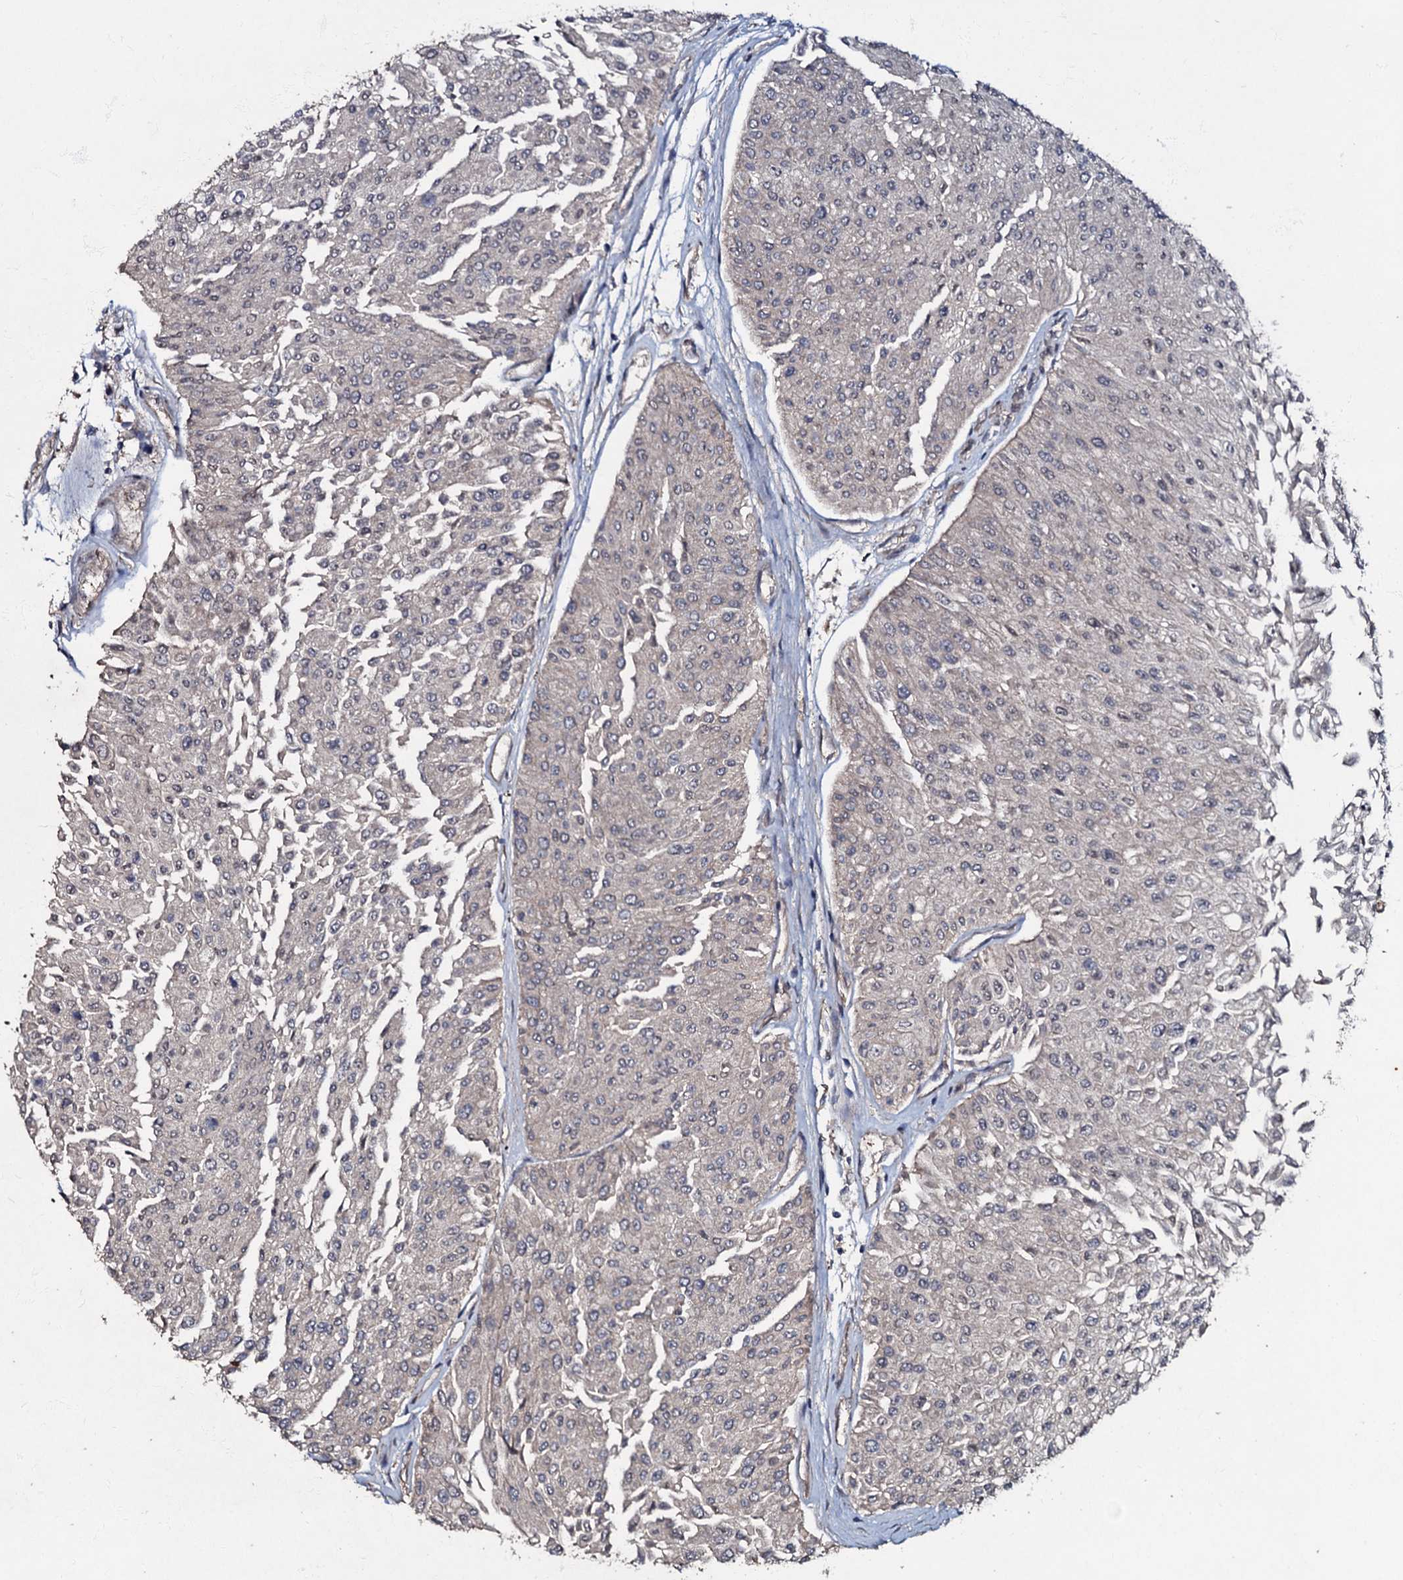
{"staining": {"intensity": "negative", "quantity": "none", "location": "none"}, "tissue": "urothelial cancer", "cell_type": "Tumor cells", "image_type": "cancer", "snomed": [{"axis": "morphology", "description": "Urothelial carcinoma, Low grade"}, {"axis": "topography", "description": "Urinary bladder"}], "caption": "Photomicrograph shows no protein staining in tumor cells of urothelial carcinoma (low-grade) tissue. (Stains: DAB immunohistochemistry with hematoxylin counter stain, Microscopy: brightfield microscopy at high magnification).", "gene": "MANSC4", "patient": {"sex": "male", "age": 67}}